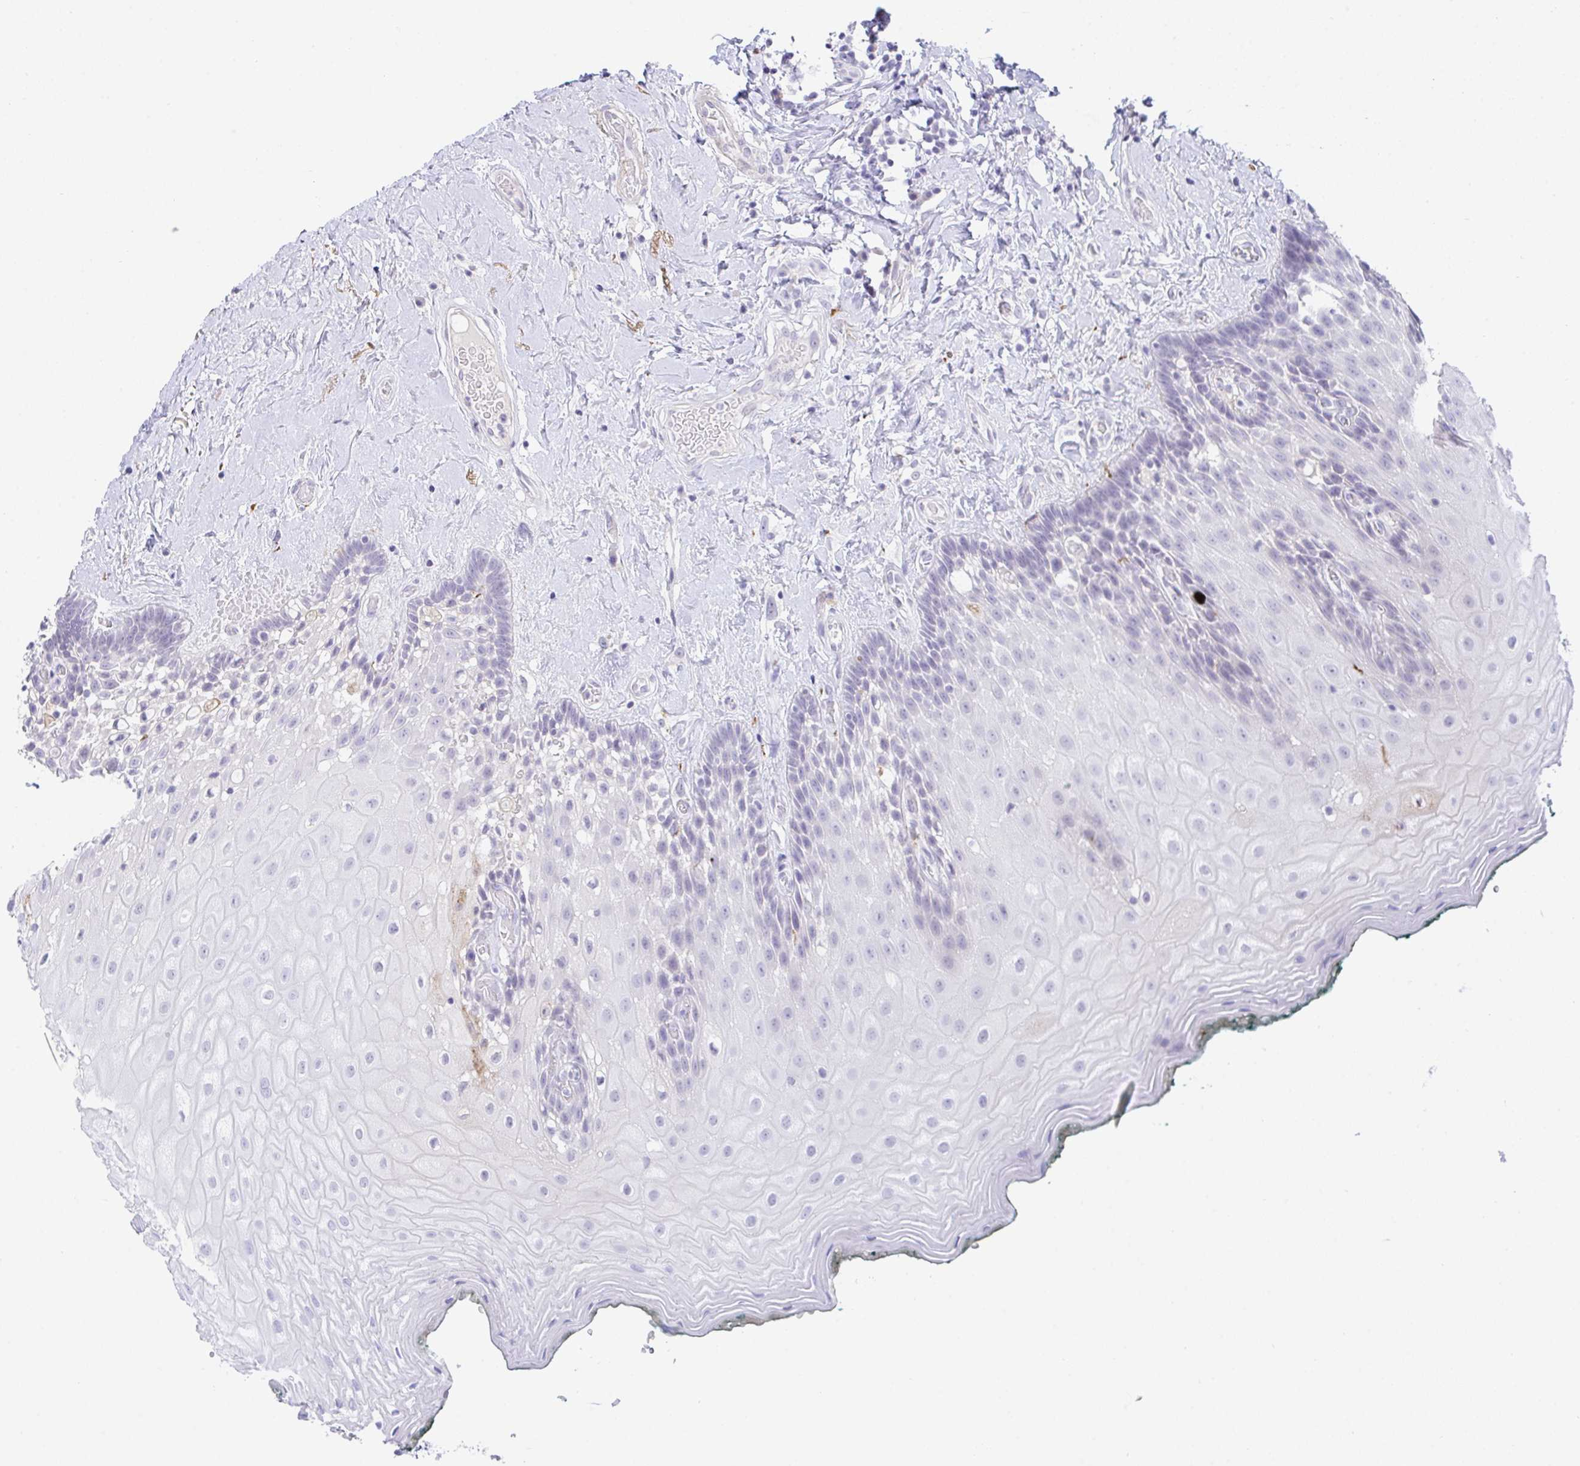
{"staining": {"intensity": "negative", "quantity": "none", "location": "none"}, "tissue": "oral mucosa", "cell_type": "Squamous epithelial cells", "image_type": "normal", "snomed": [{"axis": "morphology", "description": "Normal tissue, NOS"}, {"axis": "morphology", "description": "Squamous cell carcinoma, NOS"}, {"axis": "topography", "description": "Oral tissue"}, {"axis": "topography", "description": "Head-Neck"}], "caption": "This photomicrograph is of unremarkable oral mucosa stained with immunohistochemistry to label a protein in brown with the nuclei are counter-stained blue. There is no positivity in squamous epithelial cells. The staining was performed using DAB to visualize the protein expression in brown, while the nuclei were stained in blue with hematoxylin (Magnification: 20x).", "gene": "KMT2E", "patient": {"sex": "male", "age": 64}}